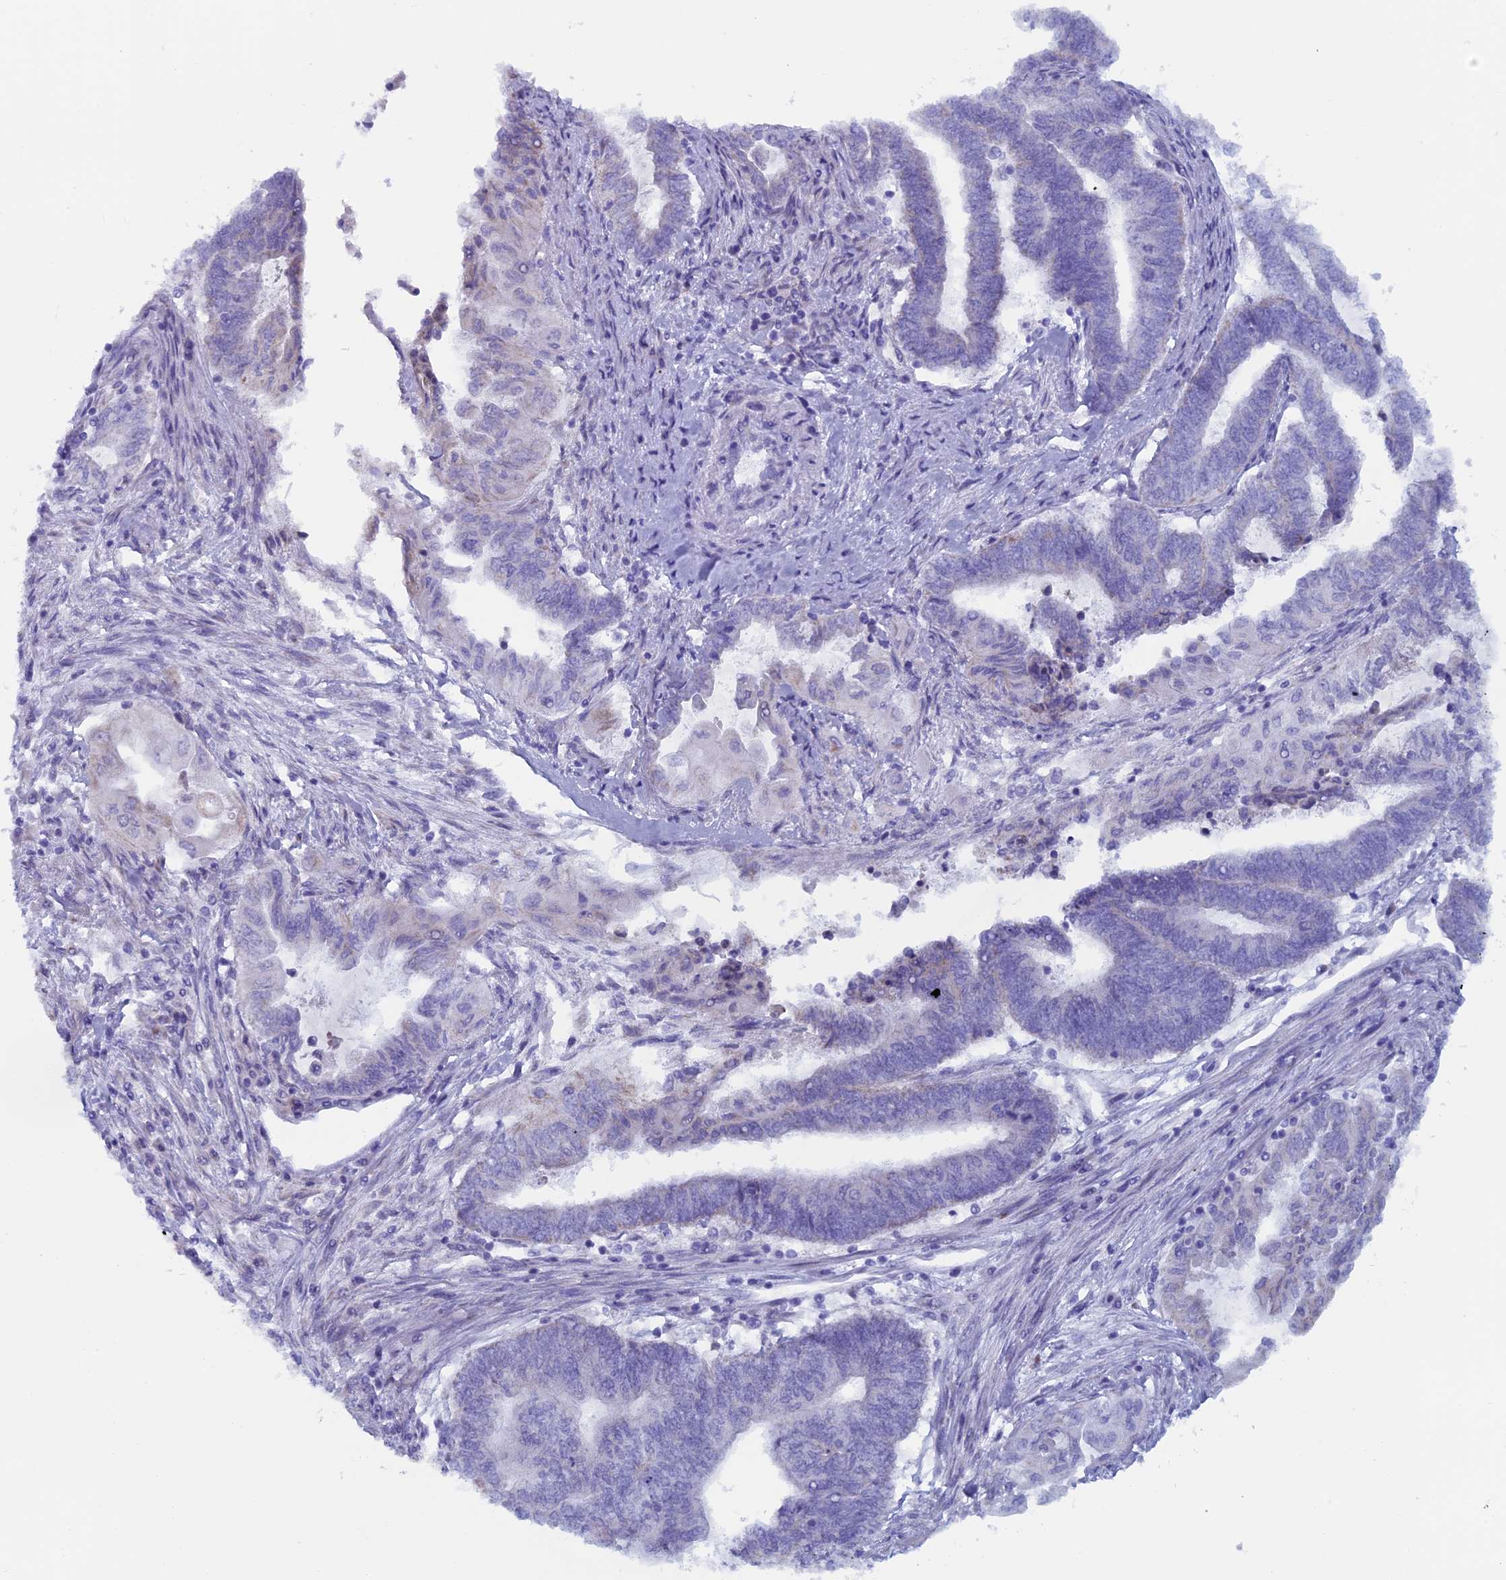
{"staining": {"intensity": "negative", "quantity": "none", "location": "none"}, "tissue": "endometrial cancer", "cell_type": "Tumor cells", "image_type": "cancer", "snomed": [{"axis": "morphology", "description": "Adenocarcinoma, NOS"}, {"axis": "topography", "description": "Uterus"}, {"axis": "topography", "description": "Endometrium"}], "caption": "The image displays no significant positivity in tumor cells of endometrial adenocarcinoma. The staining was performed using DAB to visualize the protein expression in brown, while the nuclei were stained in blue with hematoxylin (Magnification: 20x).", "gene": "NIBAN3", "patient": {"sex": "female", "age": 70}}